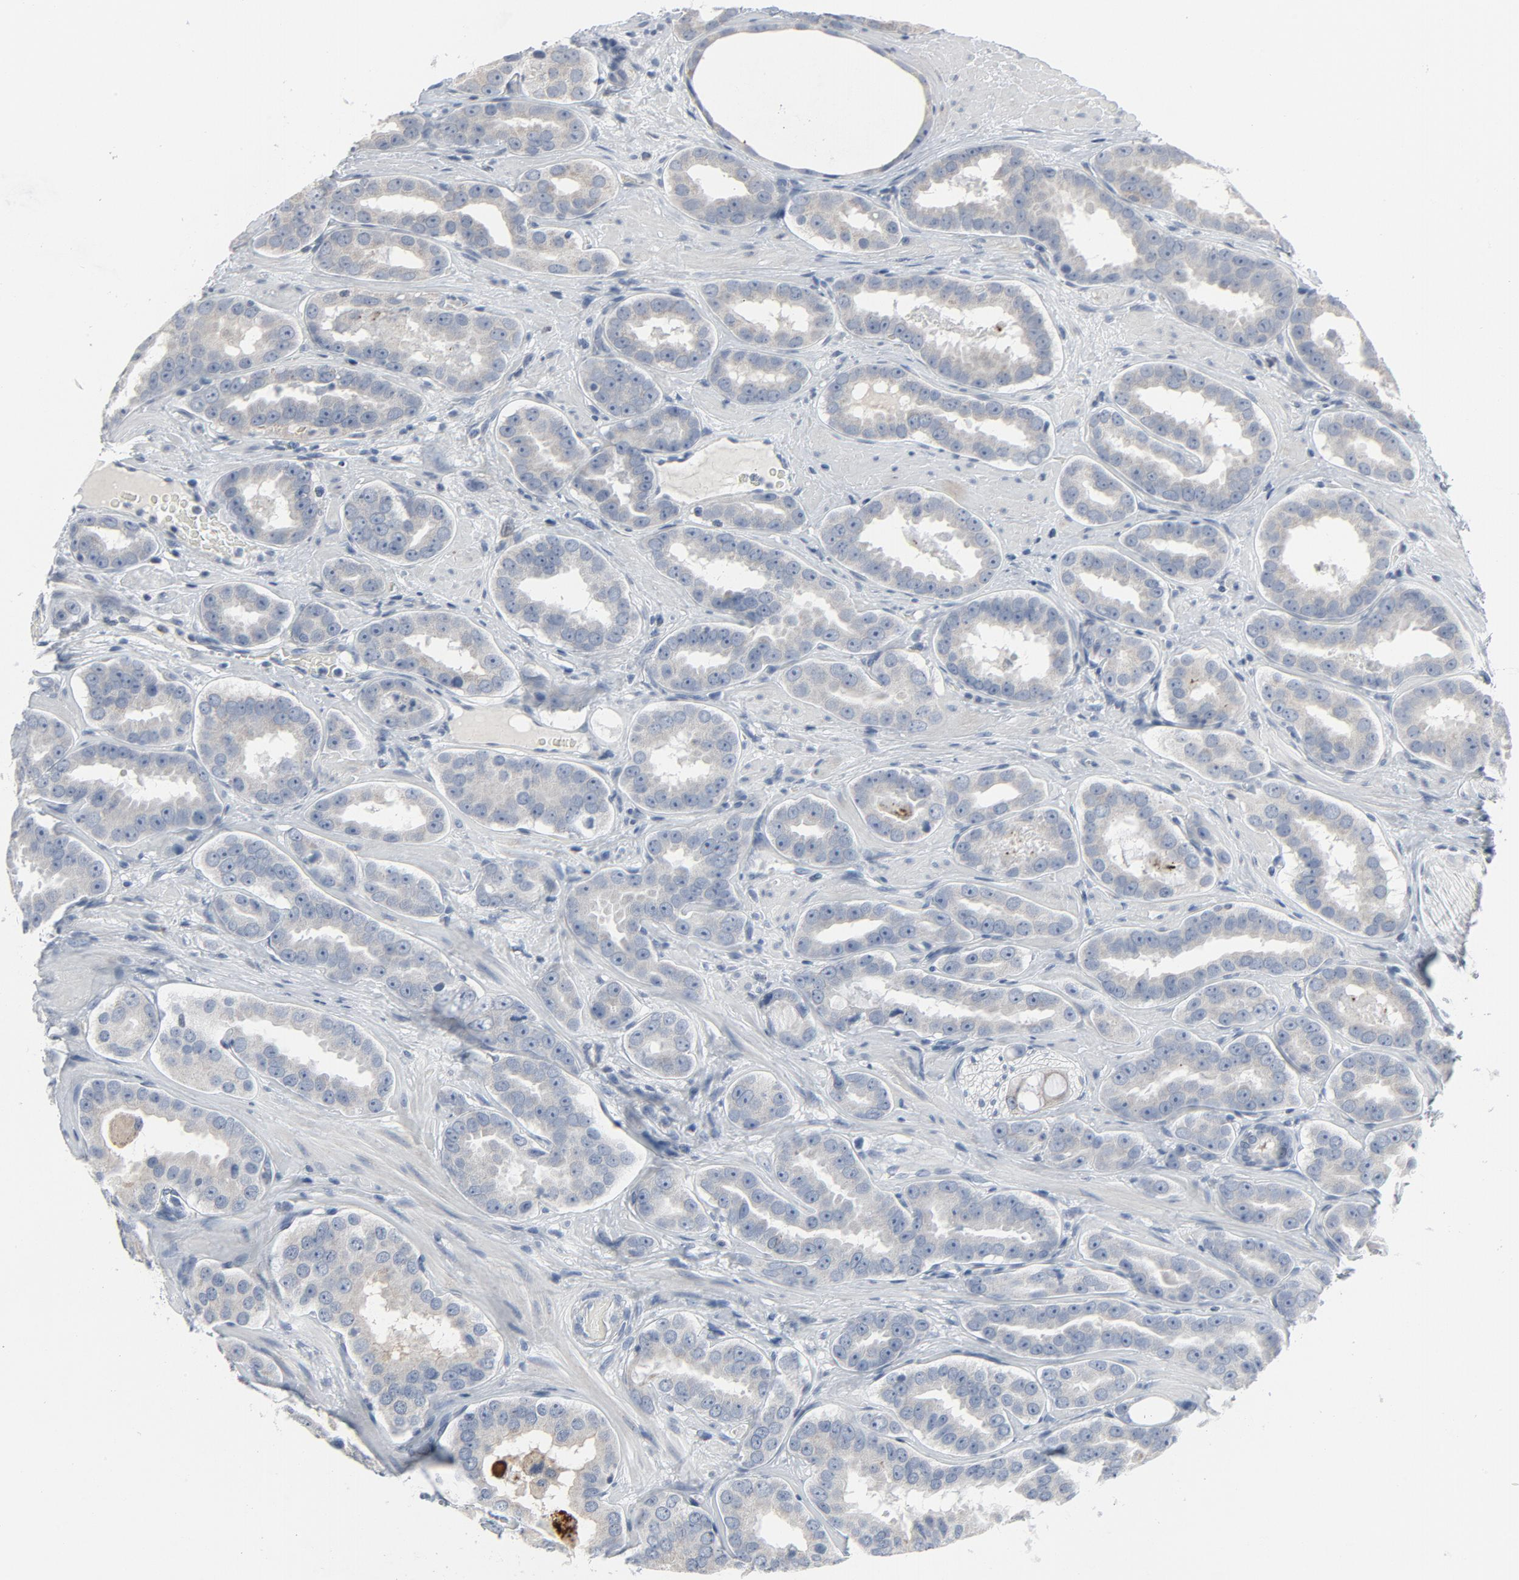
{"staining": {"intensity": "weak", "quantity": "<25%", "location": "cytoplasmic/membranous"}, "tissue": "prostate cancer", "cell_type": "Tumor cells", "image_type": "cancer", "snomed": [{"axis": "morphology", "description": "Adenocarcinoma, Low grade"}, {"axis": "topography", "description": "Prostate"}], "caption": "This is an IHC histopathology image of adenocarcinoma (low-grade) (prostate). There is no staining in tumor cells.", "gene": "GPX2", "patient": {"sex": "male", "age": 59}}